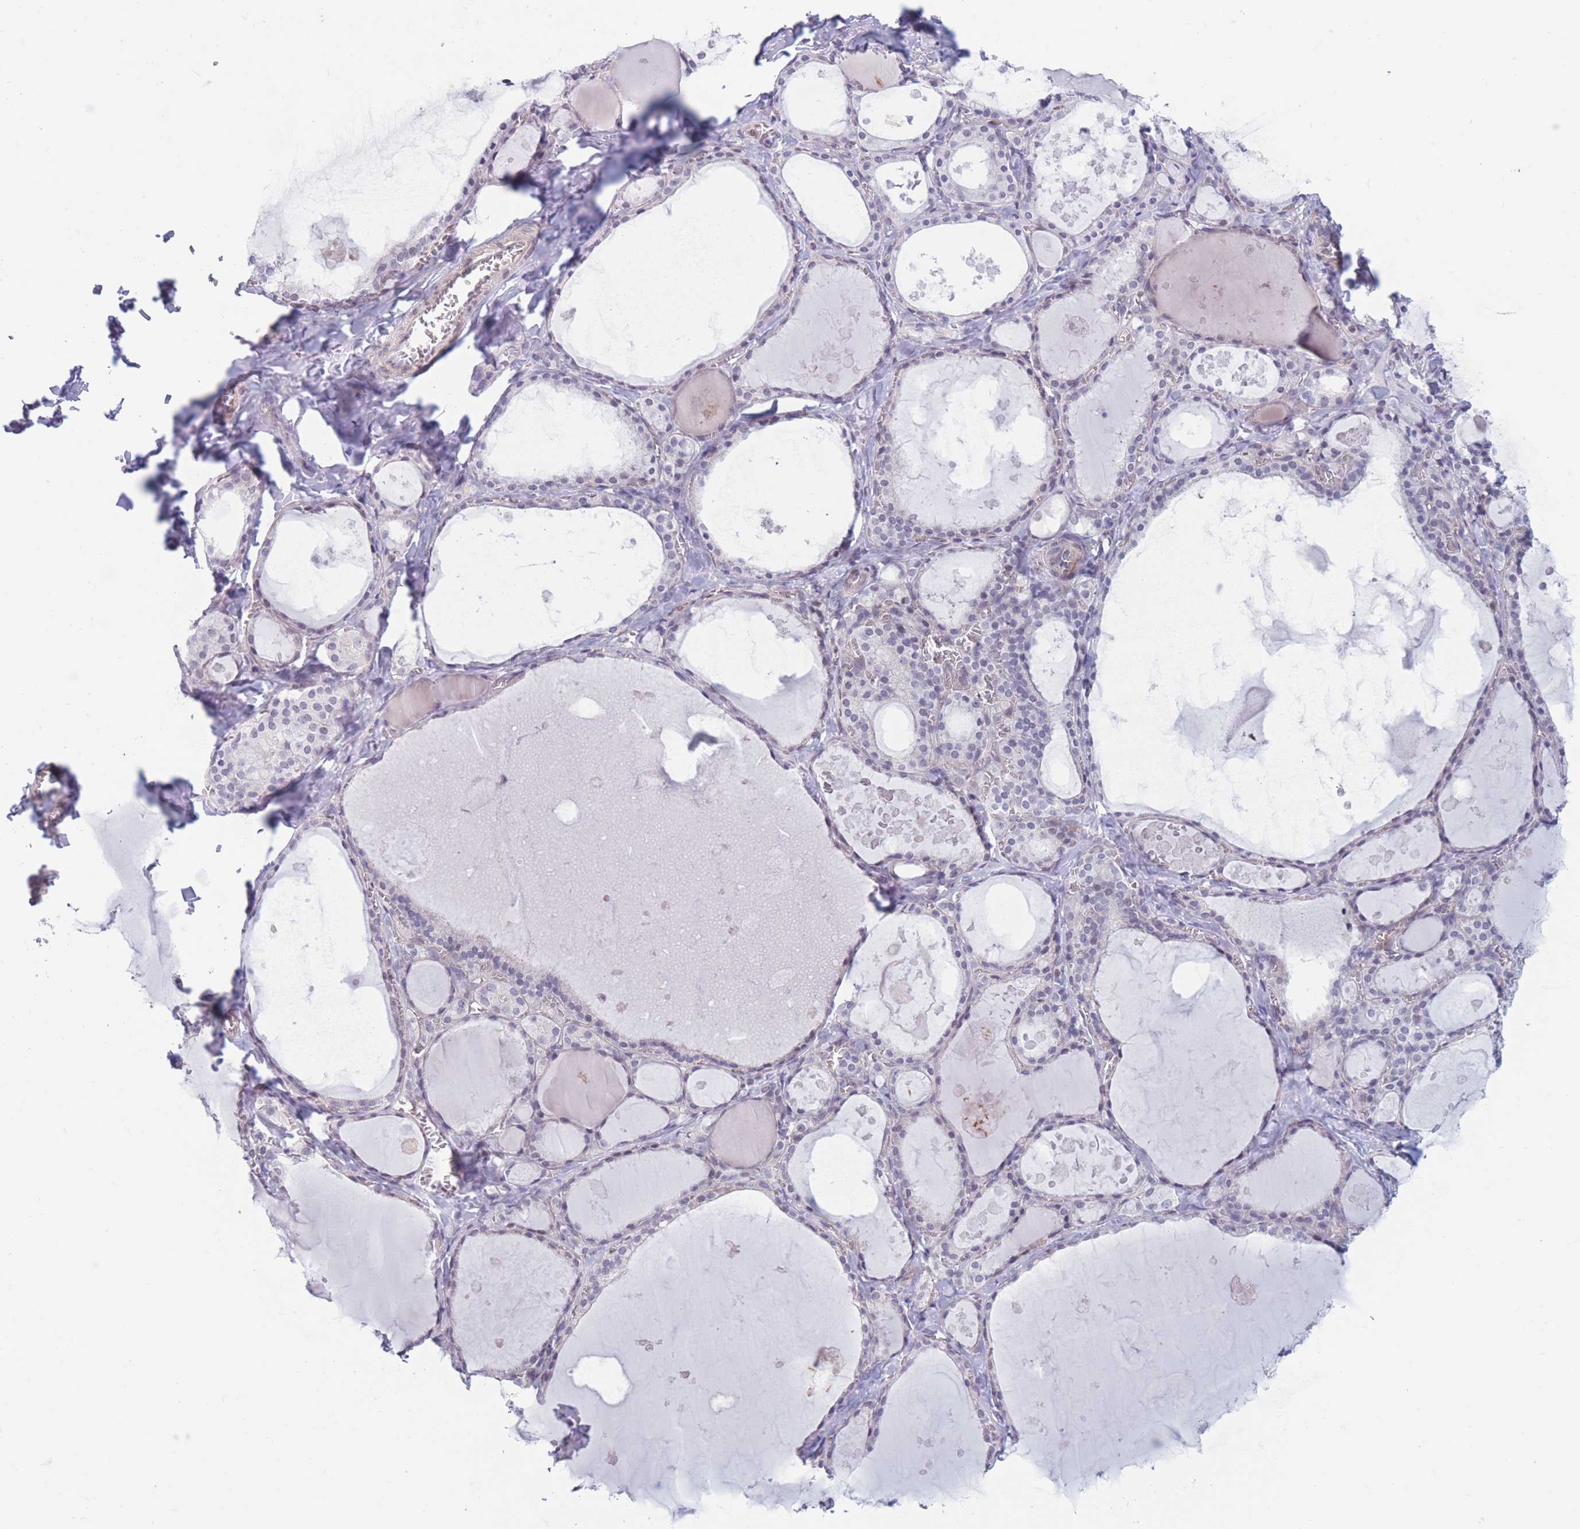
{"staining": {"intensity": "negative", "quantity": "none", "location": "none"}, "tissue": "thyroid gland", "cell_type": "Glandular cells", "image_type": "normal", "snomed": [{"axis": "morphology", "description": "Normal tissue, NOS"}, {"axis": "topography", "description": "Thyroid gland"}], "caption": "The photomicrograph shows no significant expression in glandular cells of thyroid gland.", "gene": "PODXL", "patient": {"sex": "male", "age": 56}}